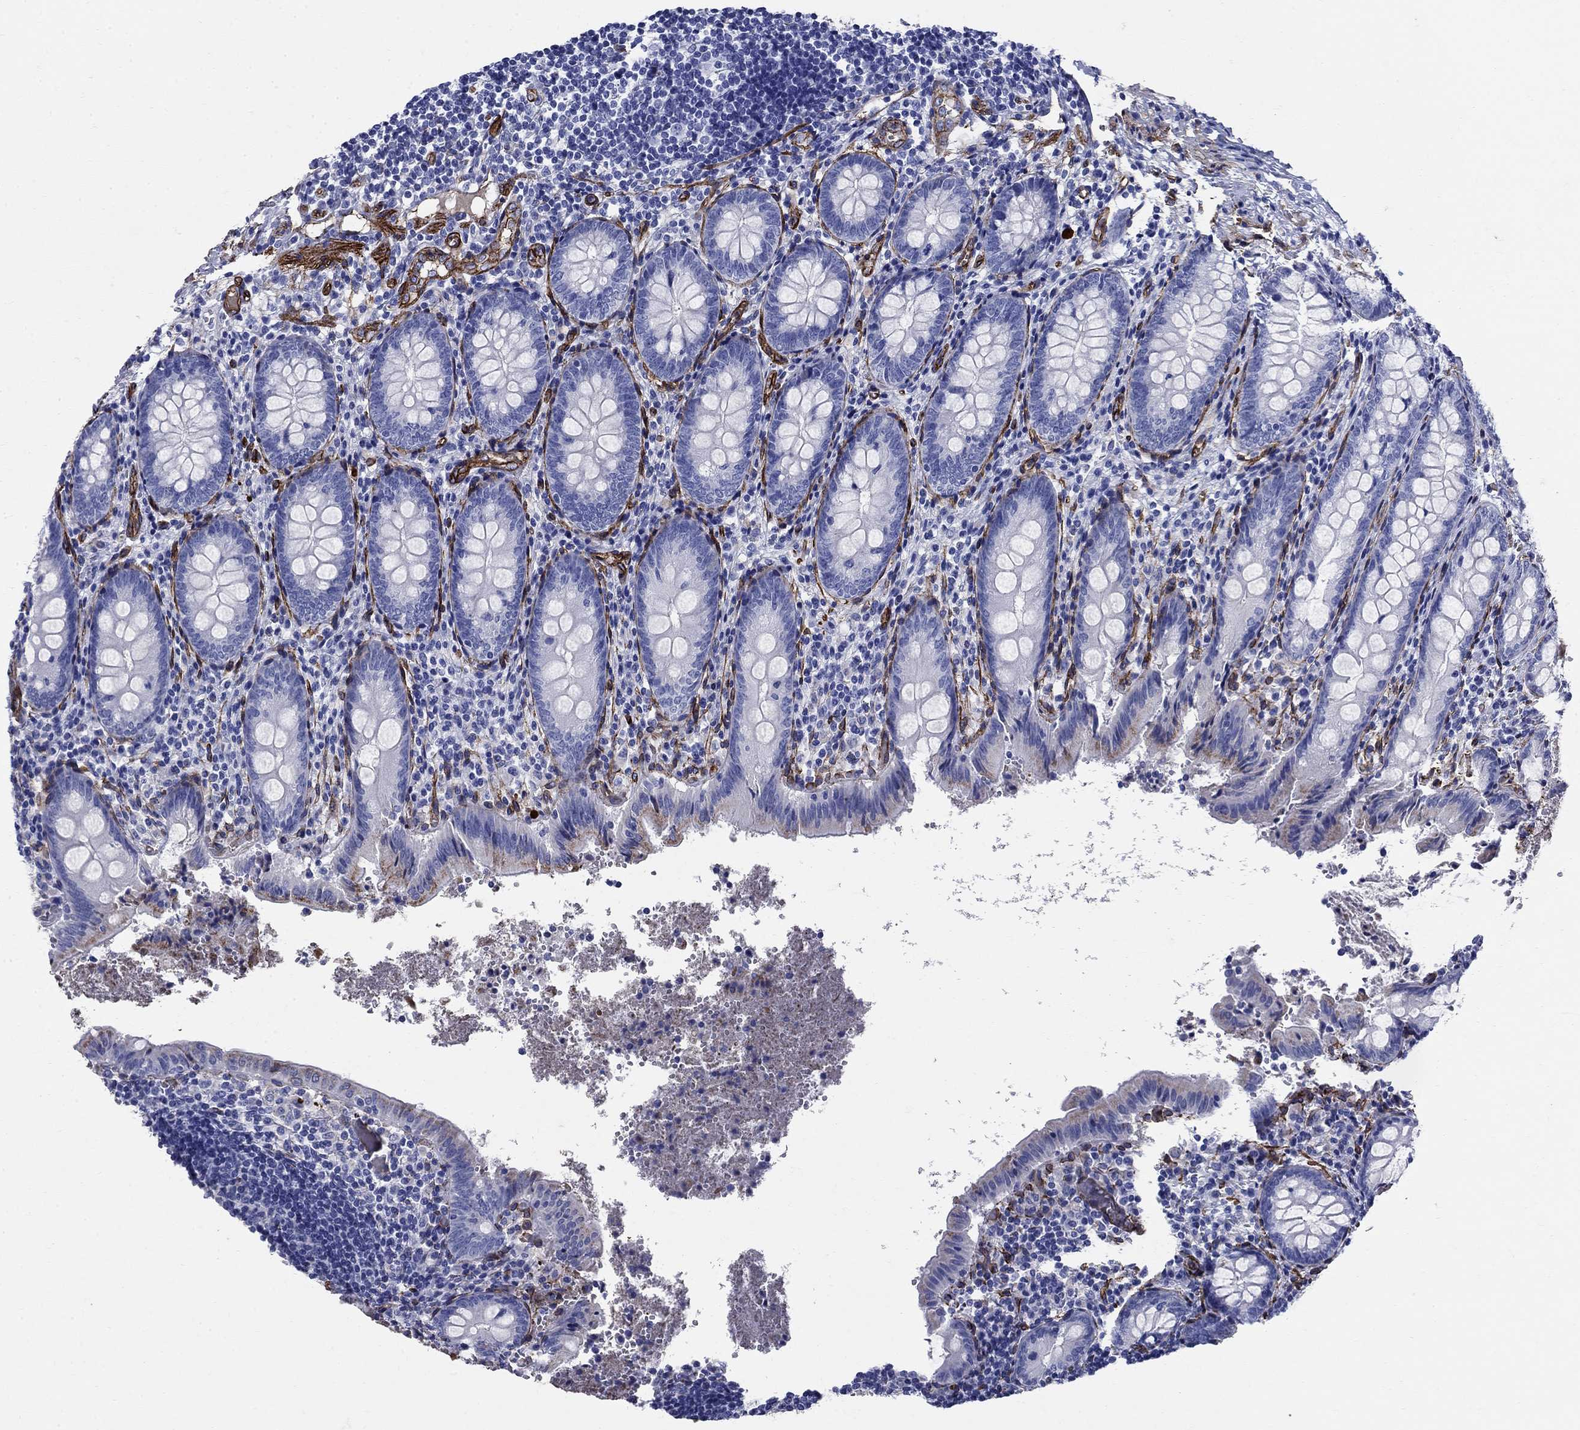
{"staining": {"intensity": "negative", "quantity": "none", "location": "none"}, "tissue": "appendix", "cell_type": "Glandular cells", "image_type": "normal", "snomed": [{"axis": "morphology", "description": "Normal tissue, NOS"}, {"axis": "topography", "description": "Appendix"}], "caption": "Appendix stained for a protein using immunohistochemistry (IHC) reveals no staining glandular cells.", "gene": "VTN", "patient": {"sex": "female", "age": 23}}